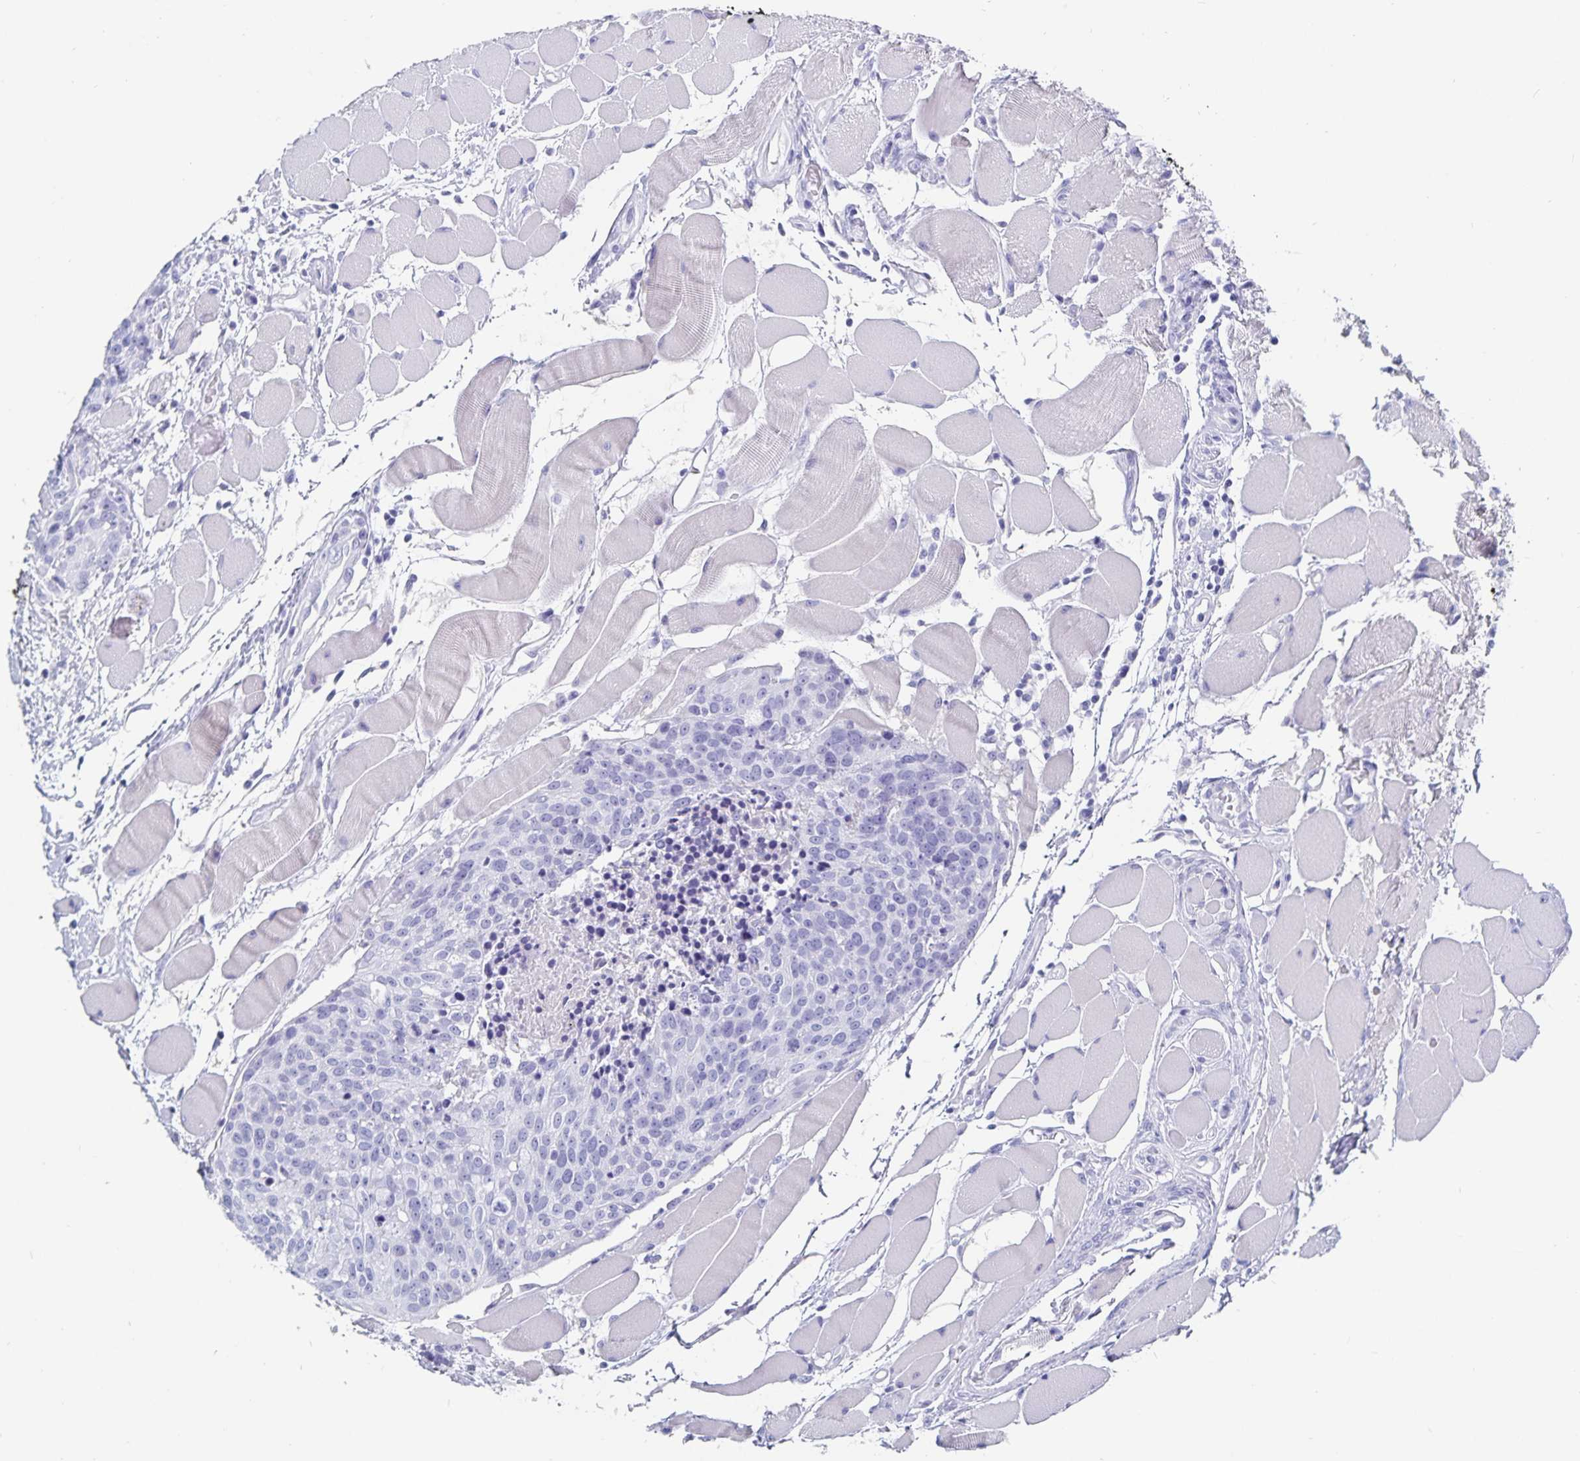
{"staining": {"intensity": "negative", "quantity": "none", "location": "none"}, "tissue": "head and neck cancer", "cell_type": "Tumor cells", "image_type": "cancer", "snomed": [{"axis": "morphology", "description": "Squamous cell carcinoma, NOS"}, {"axis": "topography", "description": "Oral tissue"}, {"axis": "topography", "description": "Head-Neck"}], "caption": "A photomicrograph of head and neck squamous cell carcinoma stained for a protein reveals no brown staining in tumor cells.", "gene": "C19orf73", "patient": {"sex": "male", "age": 64}}